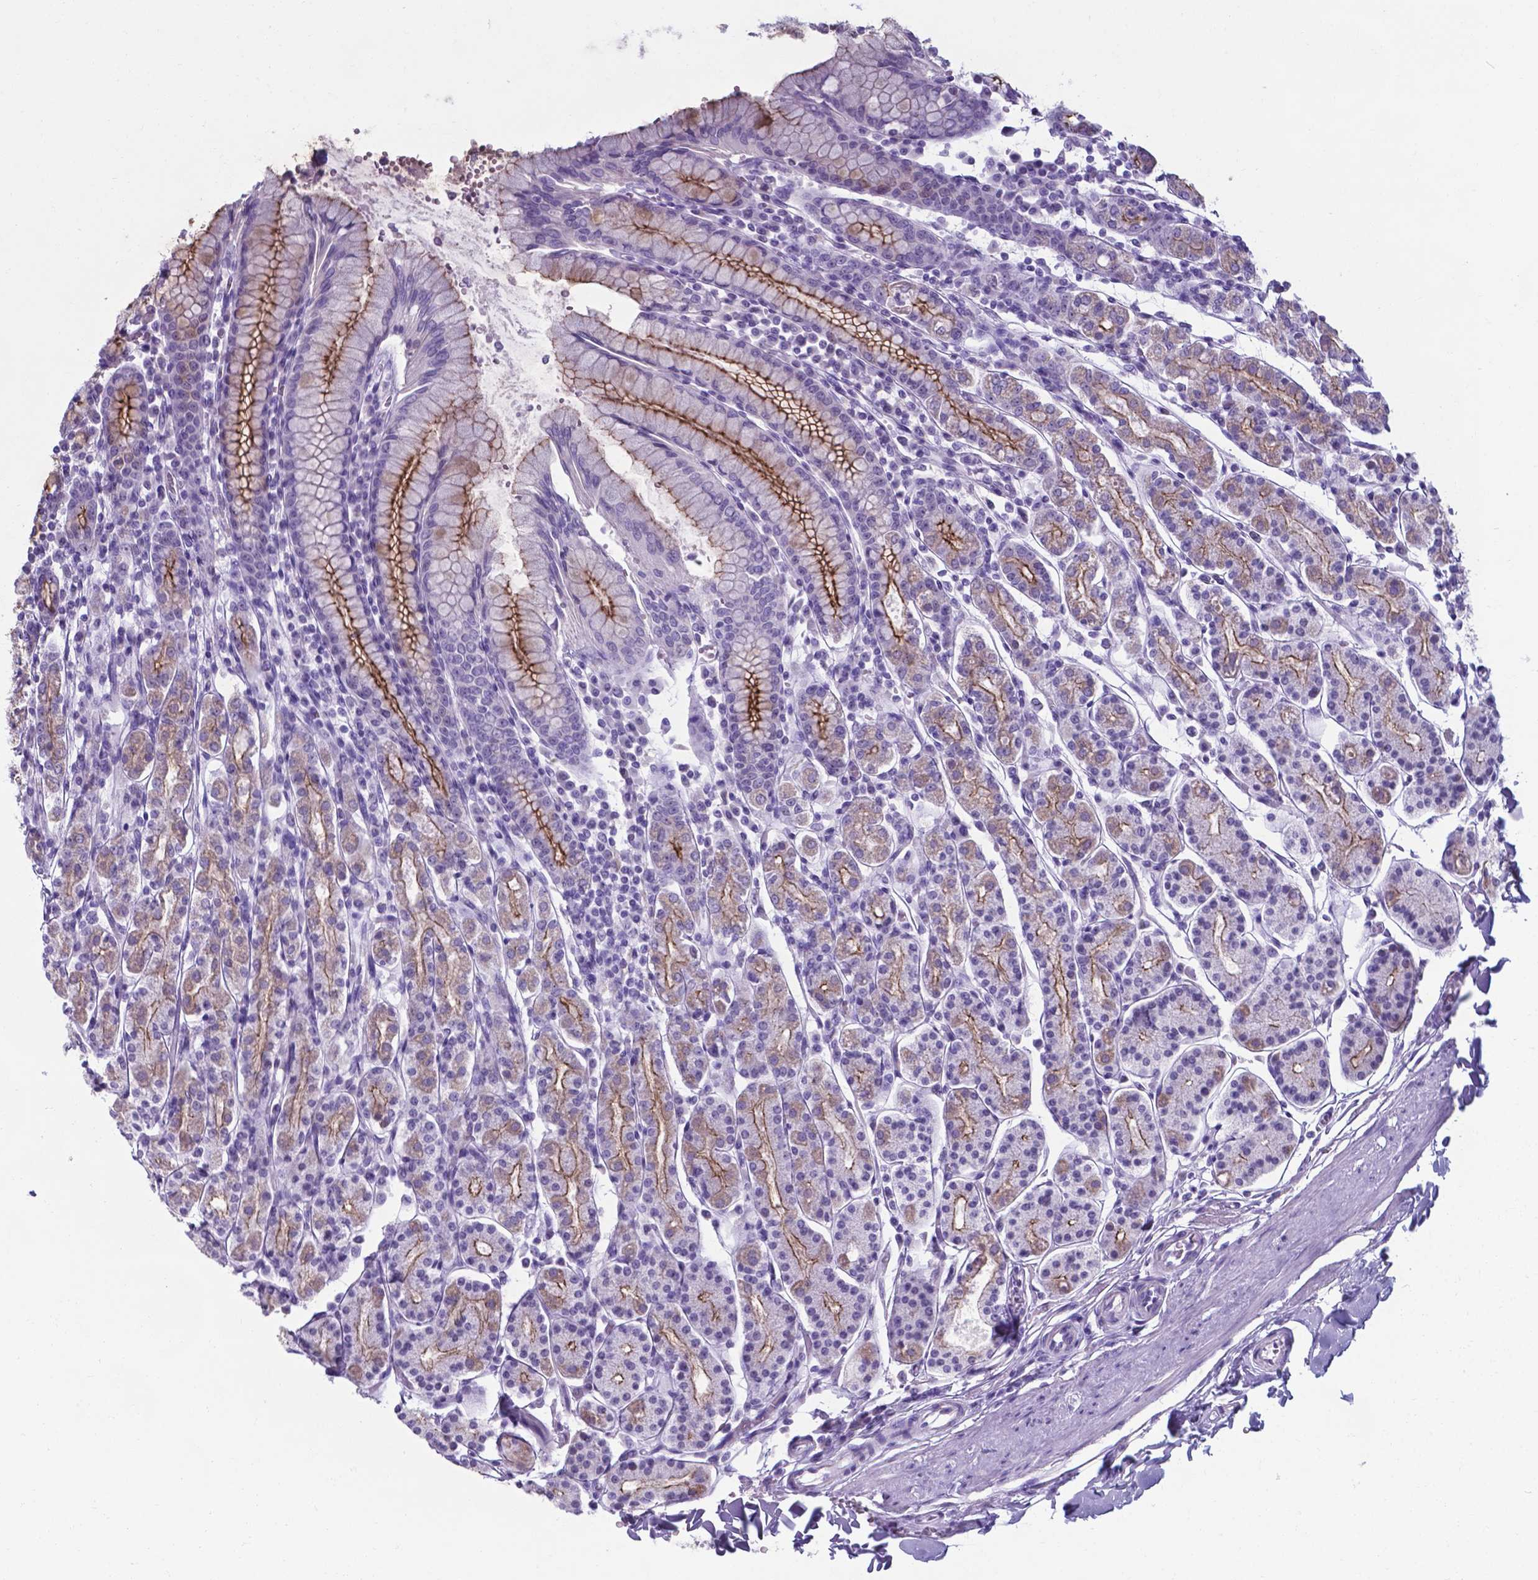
{"staining": {"intensity": "moderate", "quantity": ">75%", "location": "cytoplasmic/membranous"}, "tissue": "stomach", "cell_type": "Glandular cells", "image_type": "normal", "snomed": [{"axis": "morphology", "description": "Normal tissue, NOS"}, {"axis": "topography", "description": "Stomach, upper"}, {"axis": "topography", "description": "Stomach"}], "caption": "Moderate cytoplasmic/membranous staining is appreciated in approximately >75% of glandular cells in normal stomach. (DAB (3,3'-diaminobenzidine) IHC, brown staining for protein, blue staining for nuclei).", "gene": "AP5B1", "patient": {"sex": "male", "age": 62}}